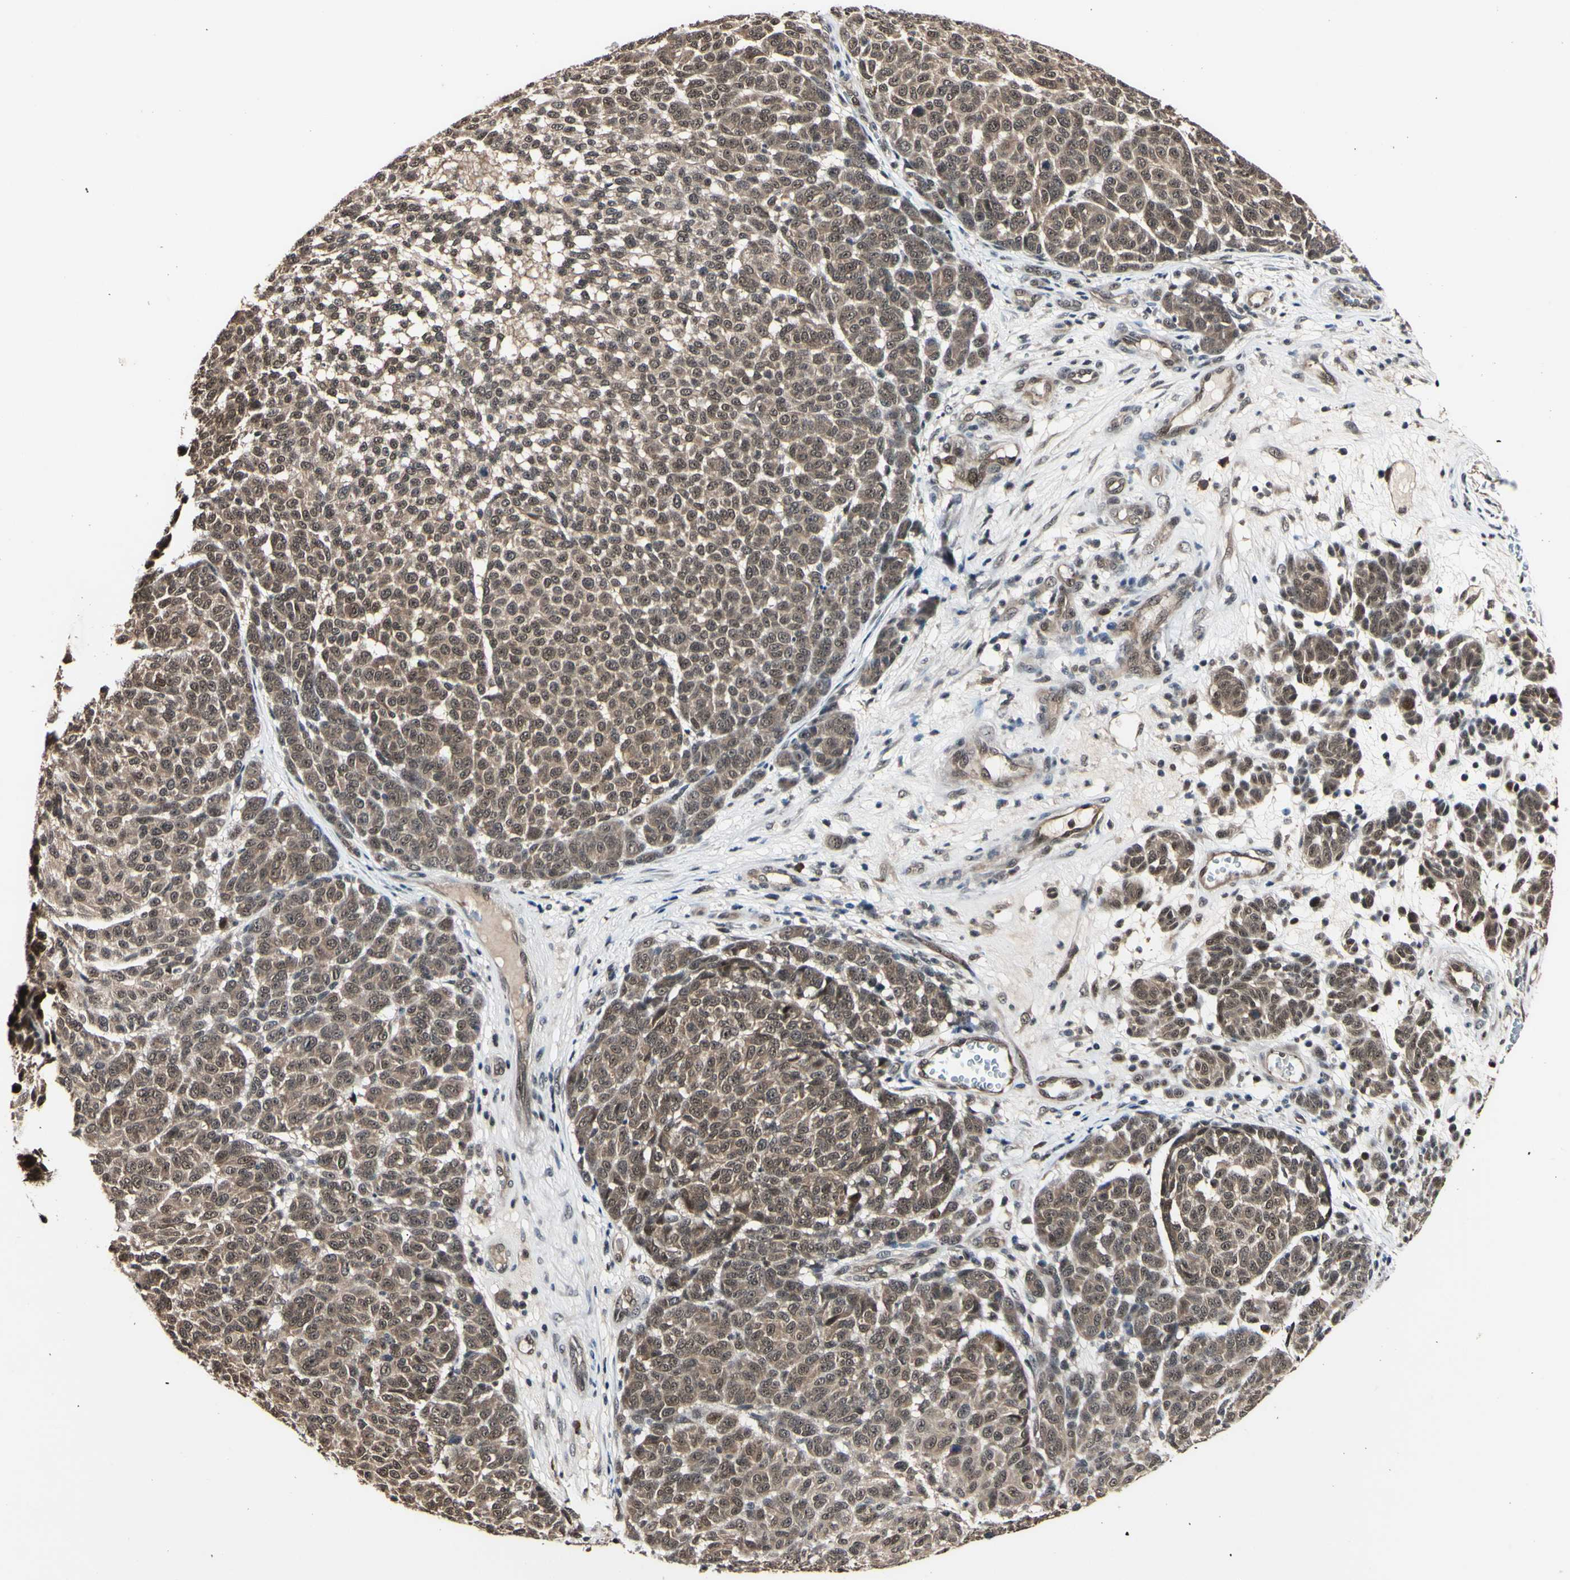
{"staining": {"intensity": "weak", "quantity": ">75%", "location": "cytoplasmic/membranous,nuclear"}, "tissue": "melanoma", "cell_type": "Tumor cells", "image_type": "cancer", "snomed": [{"axis": "morphology", "description": "Malignant melanoma, NOS"}, {"axis": "topography", "description": "Skin"}], "caption": "IHC photomicrograph of melanoma stained for a protein (brown), which displays low levels of weak cytoplasmic/membranous and nuclear positivity in approximately >75% of tumor cells.", "gene": "PSMD10", "patient": {"sex": "male", "age": 59}}